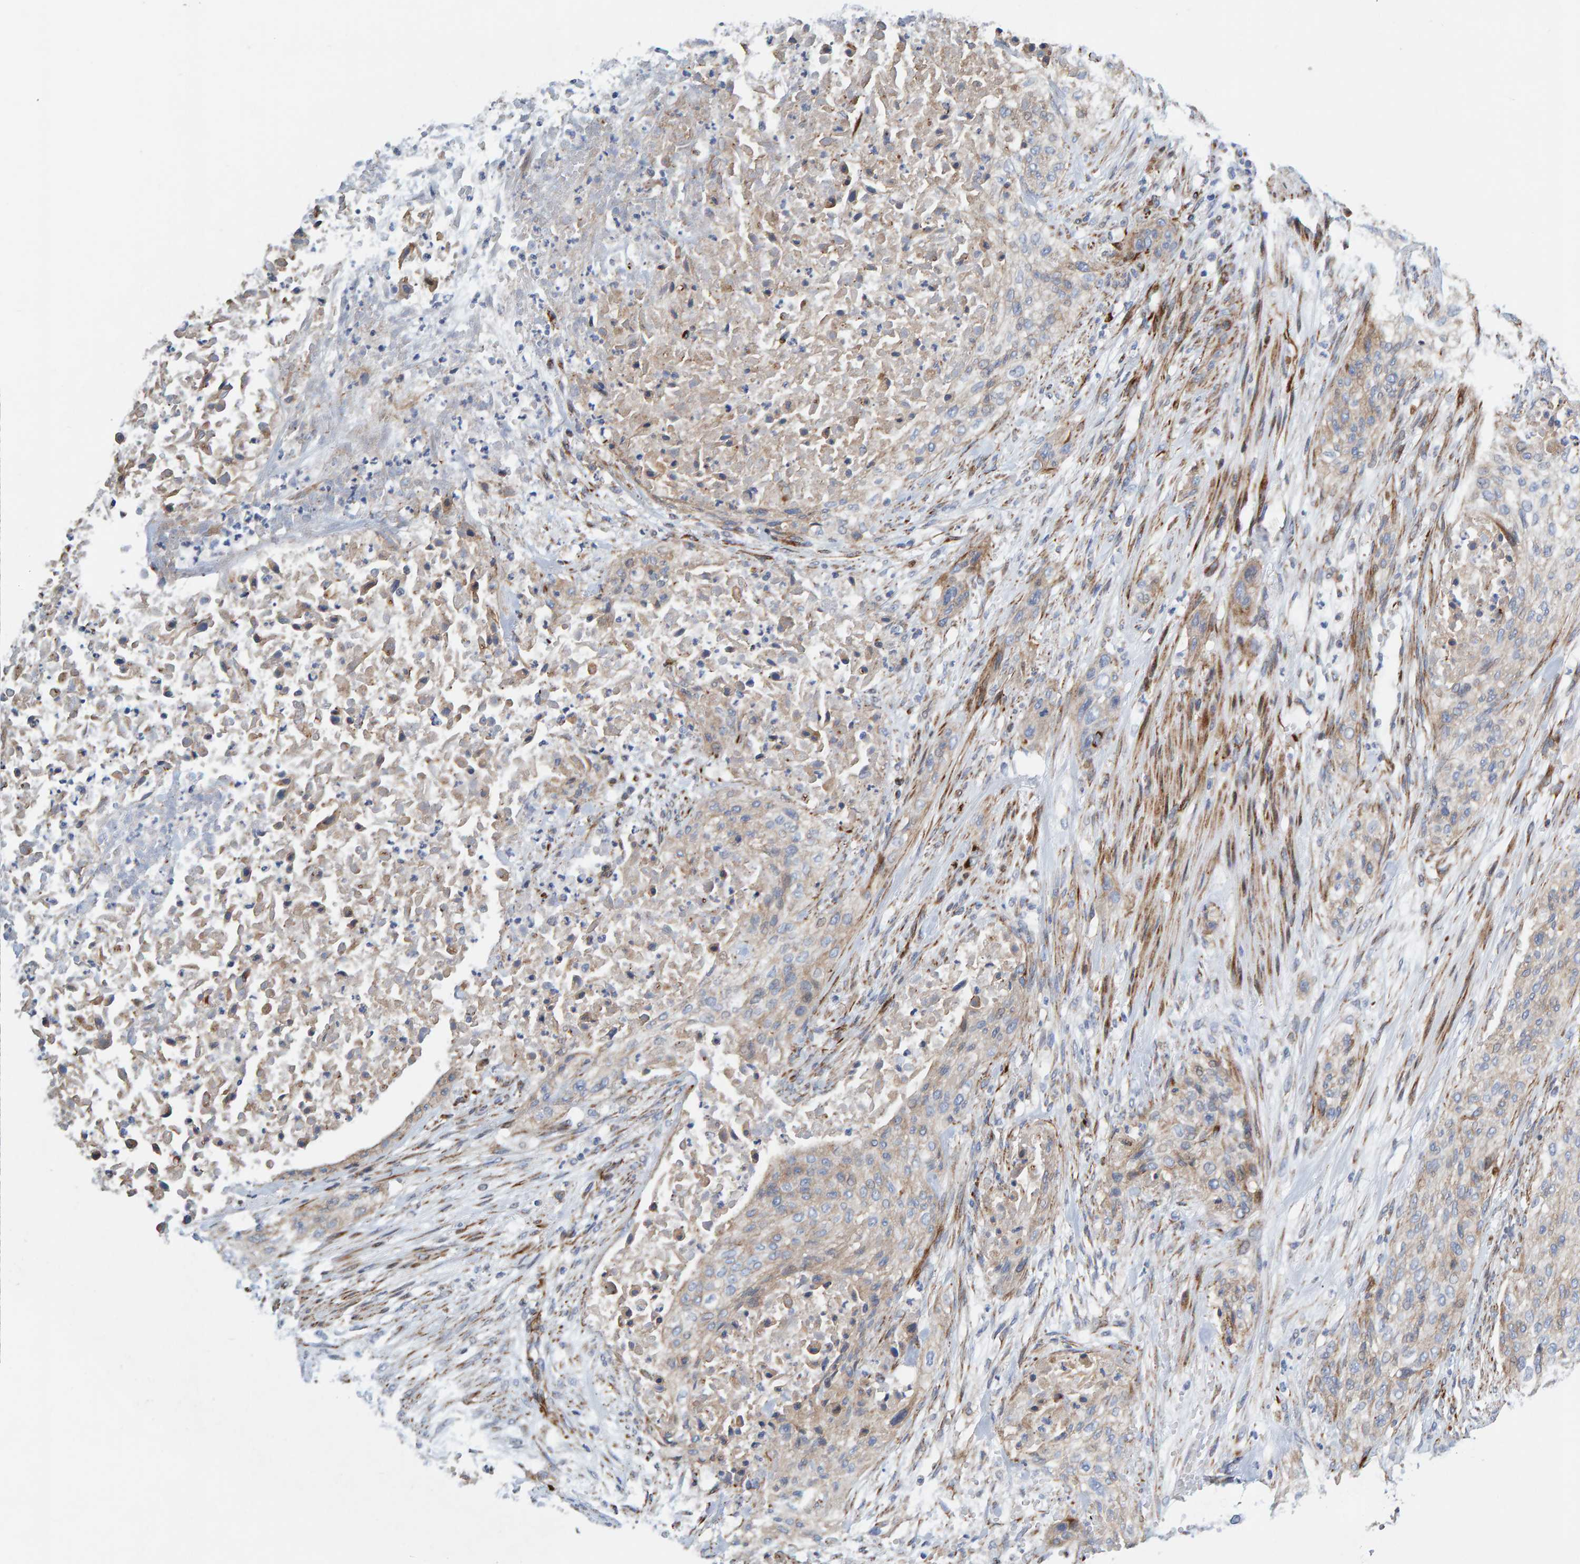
{"staining": {"intensity": "weak", "quantity": "<25%", "location": "cytoplasmic/membranous"}, "tissue": "urothelial cancer", "cell_type": "Tumor cells", "image_type": "cancer", "snomed": [{"axis": "morphology", "description": "Urothelial carcinoma, Low grade"}, {"axis": "morphology", "description": "Urothelial carcinoma, High grade"}, {"axis": "topography", "description": "Urinary bladder"}], "caption": "Human urothelial carcinoma (high-grade) stained for a protein using immunohistochemistry exhibits no staining in tumor cells.", "gene": "POLG2", "patient": {"sex": "male", "age": 35}}